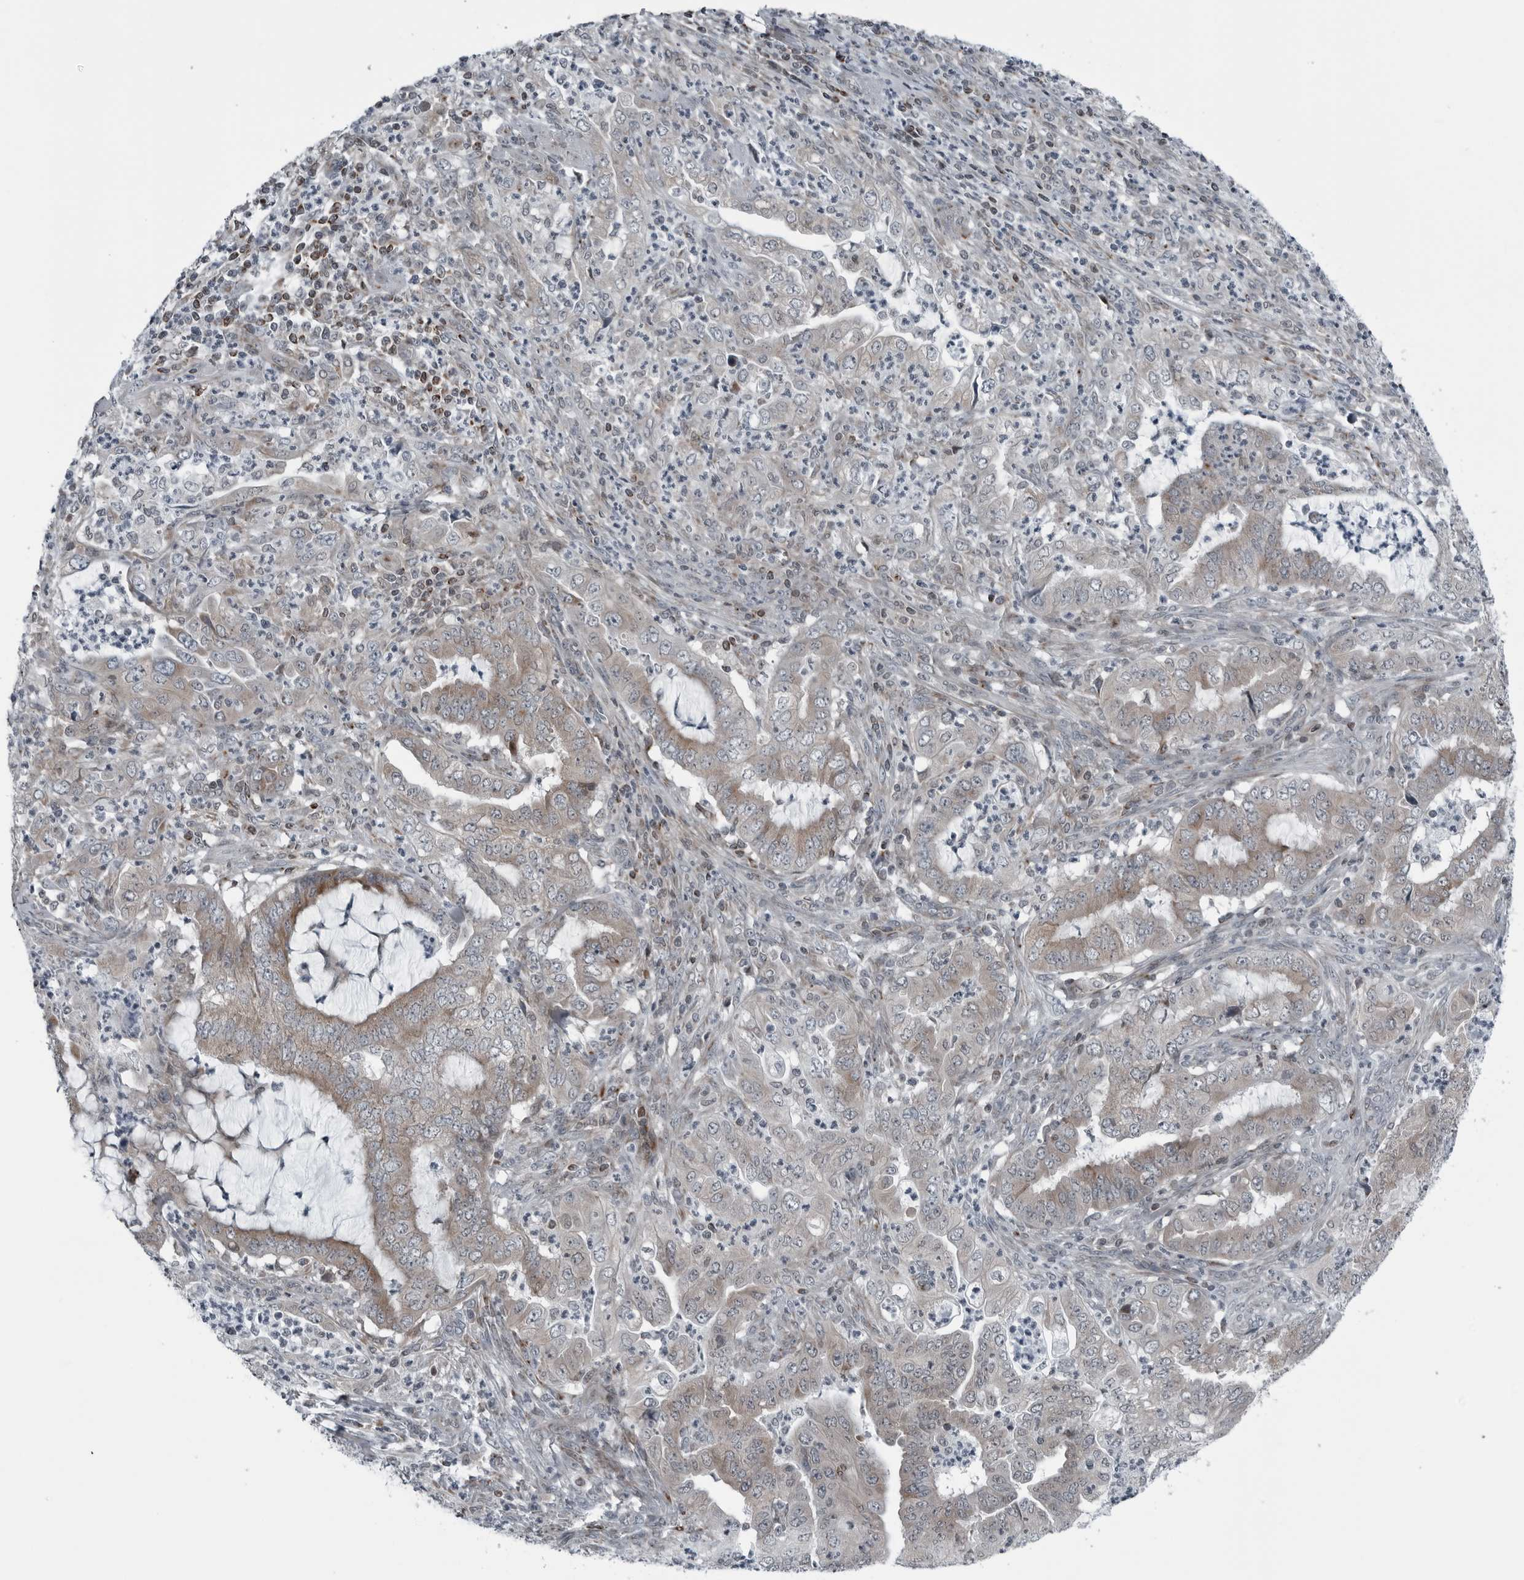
{"staining": {"intensity": "weak", "quantity": ">75%", "location": "cytoplasmic/membranous"}, "tissue": "endometrial cancer", "cell_type": "Tumor cells", "image_type": "cancer", "snomed": [{"axis": "morphology", "description": "Adenocarcinoma, NOS"}, {"axis": "topography", "description": "Endometrium"}], "caption": "A micrograph of human endometrial adenocarcinoma stained for a protein displays weak cytoplasmic/membranous brown staining in tumor cells.", "gene": "GAK", "patient": {"sex": "female", "age": 51}}